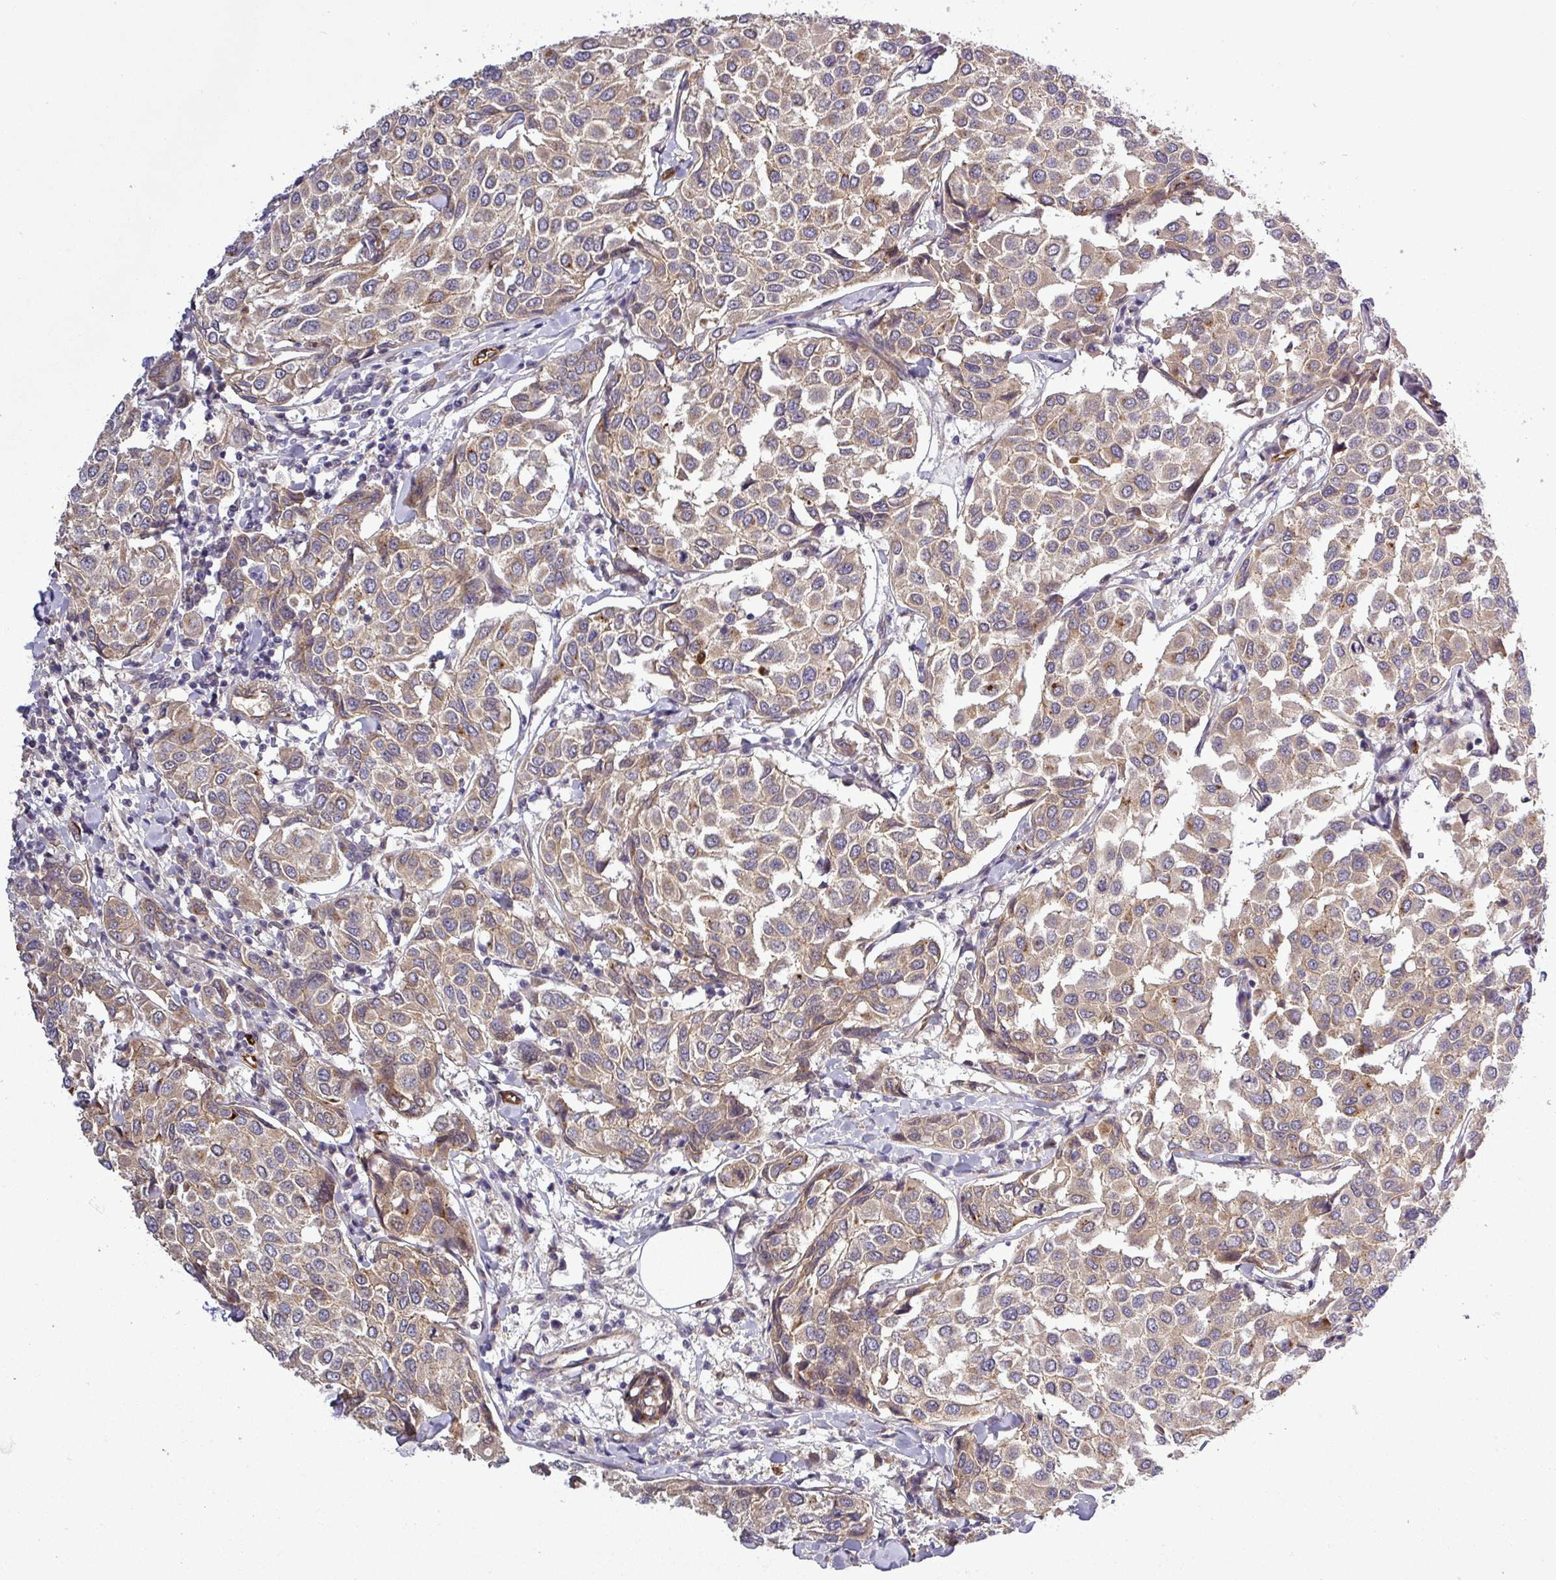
{"staining": {"intensity": "weak", "quantity": ">75%", "location": "cytoplasmic/membranous"}, "tissue": "breast cancer", "cell_type": "Tumor cells", "image_type": "cancer", "snomed": [{"axis": "morphology", "description": "Duct carcinoma"}, {"axis": "topography", "description": "Breast"}], "caption": "Infiltrating ductal carcinoma (breast) stained for a protein displays weak cytoplasmic/membranous positivity in tumor cells. The protein of interest is stained brown, and the nuclei are stained in blue (DAB IHC with brightfield microscopy, high magnification).", "gene": "PCDH1", "patient": {"sex": "female", "age": 55}}